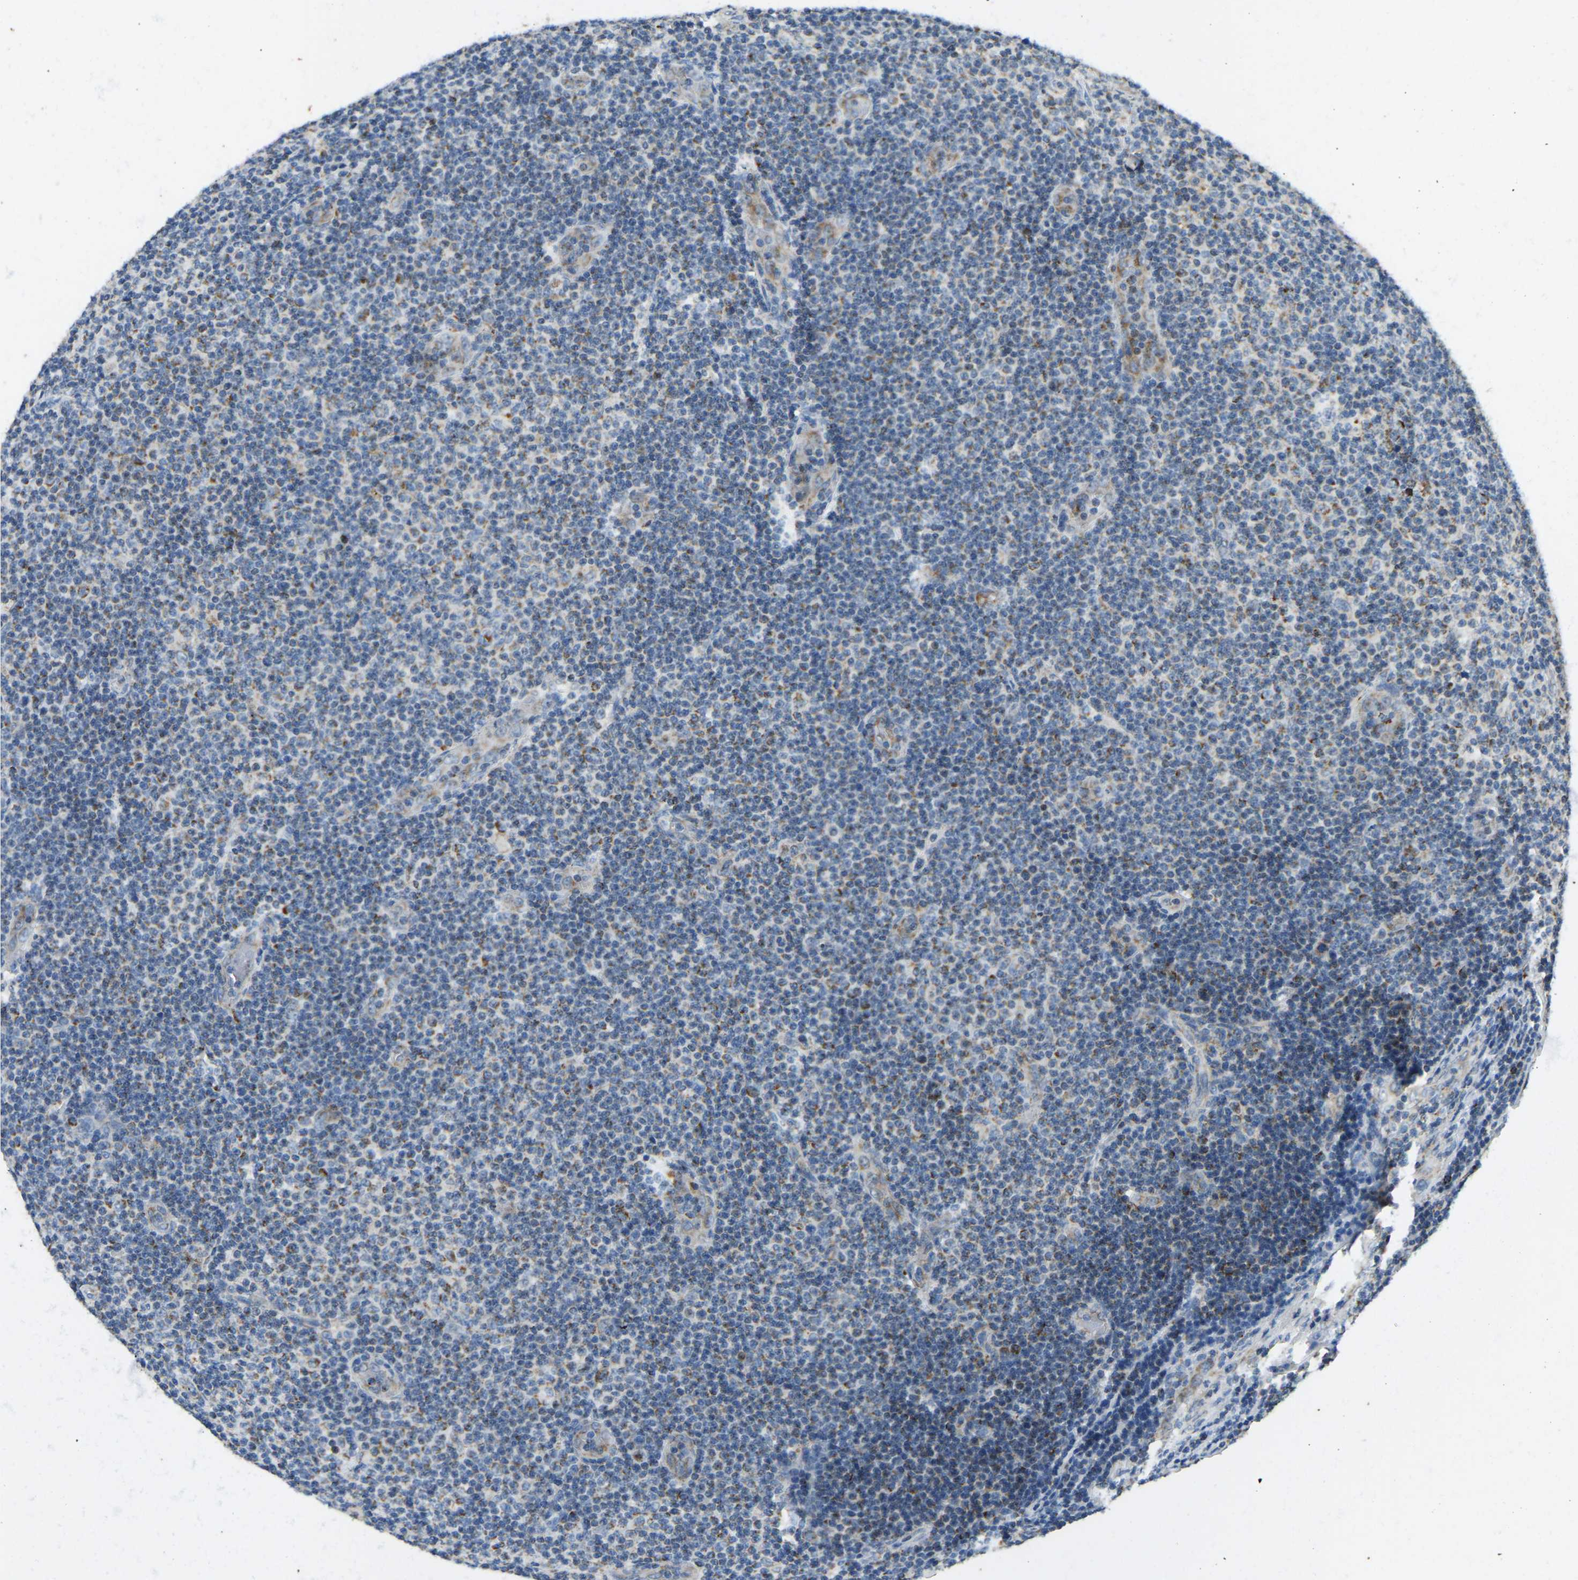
{"staining": {"intensity": "weak", "quantity": "25%-75%", "location": "cytoplasmic/membranous"}, "tissue": "lymphoma", "cell_type": "Tumor cells", "image_type": "cancer", "snomed": [{"axis": "morphology", "description": "Malignant lymphoma, non-Hodgkin's type, Low grade"}, {"axis": "topography", "description": "Lymph node"}], "caption": "A photomicrograph of low-grade malignant lymphoma, non-Hodgkin's type stained for a protein exhibits weak cytoplasmic/membranous brown staining in tumor cells.", "gene": "ZNF200", "patient": {"sex": "male", "age": 83}}